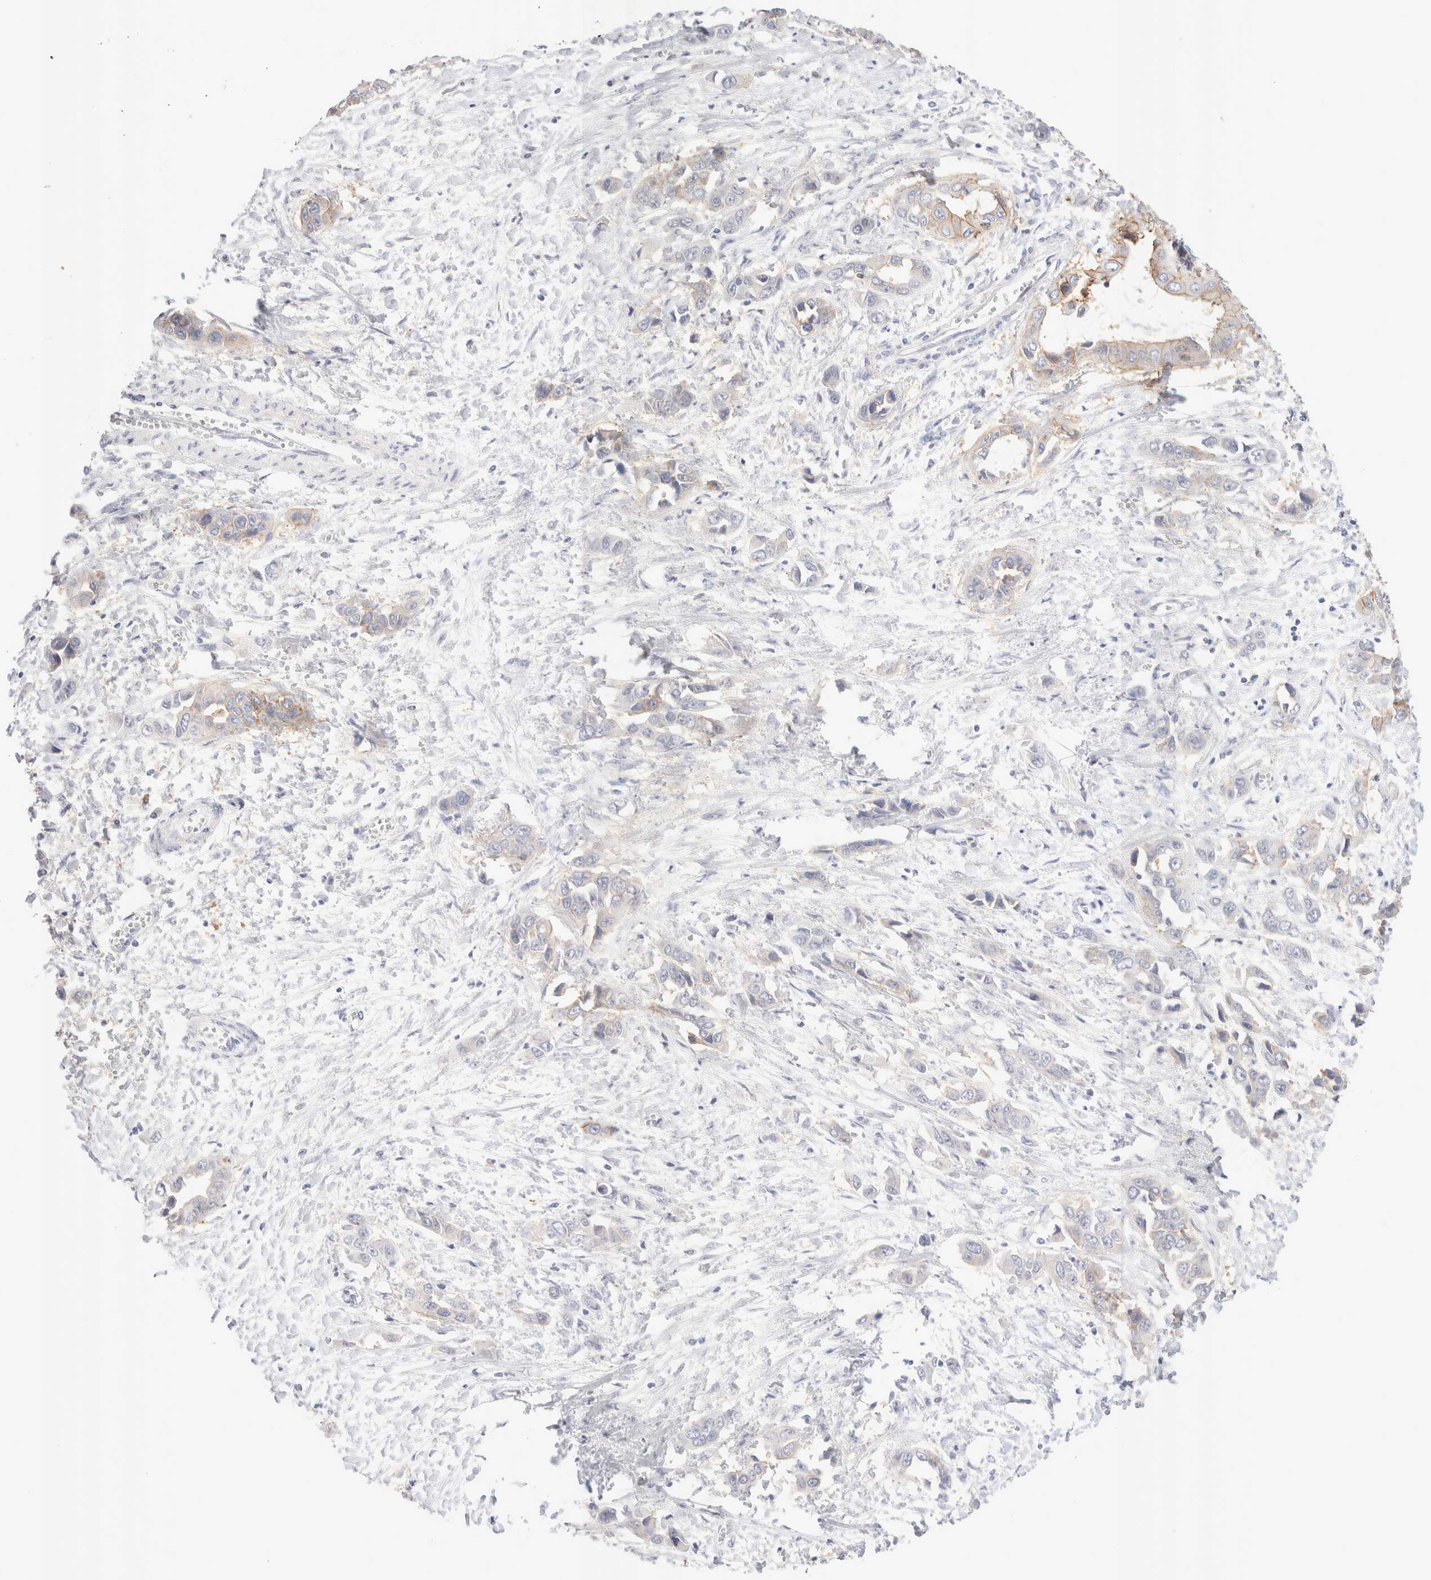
{"staining": {"intensity": "weak", "quantity": "25%-75%", "location": "cytoplasmic/membranous"}, "tissue": "liver cancer", "cell_type": "Tumor cells", "image_type": "cancer", "snomed": [{"axis": "morphology", "description": "Cholangiocarcinoma"}, {"axis": "topography", "description": "Liver"}], "caption": "A micrograph showing weak cytoplasmic/membranous positivity in about 25%-75% of tumor cells in liver cholangiocarcinoma, as visualized by brown immunohistochemical staining.", "gene": "EPCAM", "patient": {"sex": "female", "age": 52}}